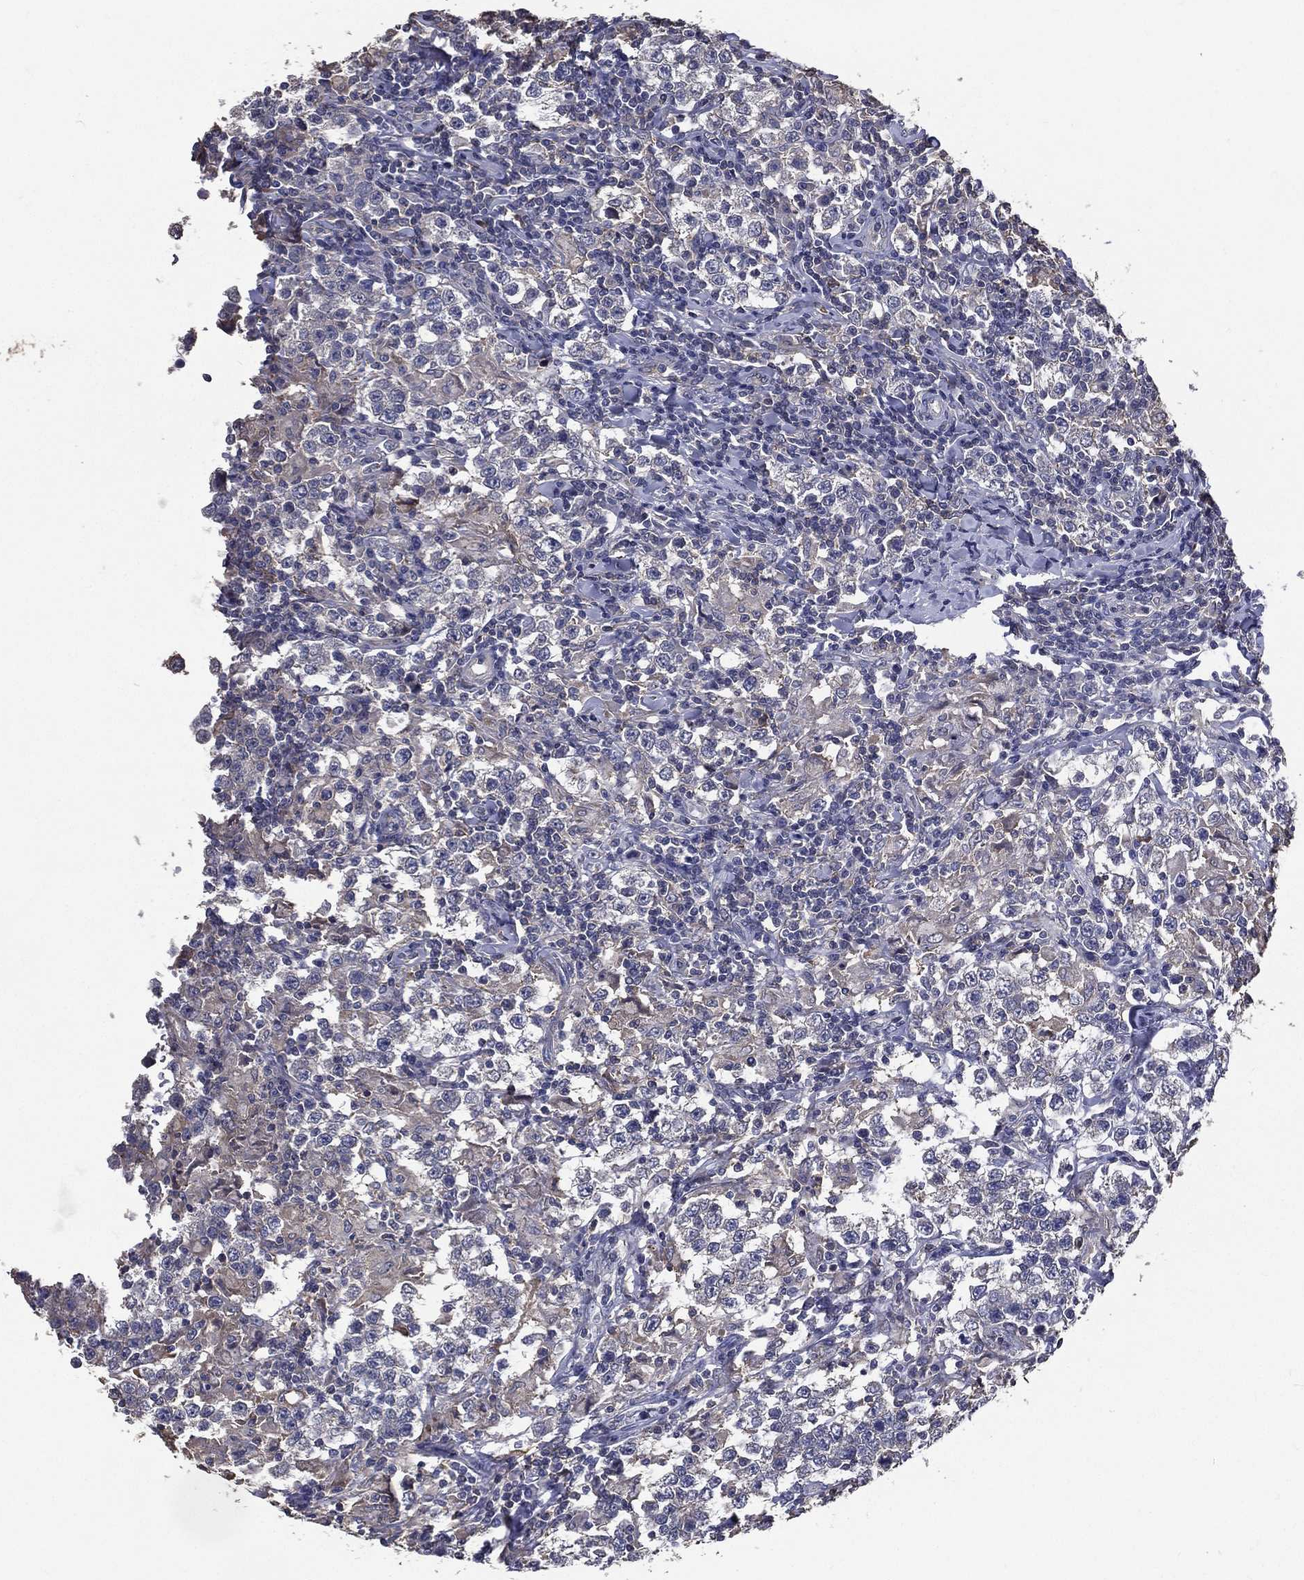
{"staining": {"intensity": "negative", "quantity": "none", "location": "none"}, "tissue": "testis cancer", "cell_type": "Tumor cells", "image_type": "cancer", "snomed": [{"axis": "morphology", "description": "Seminoma, NOS"}, {"axis": "morphology", "description": "Carcinoma, Embryonal, NOS"}, {"axis": "topography", "description": "Testis"}], "caption": "A high-resolution photomicrograph shows IHC staining of seminoma (testis), which reveals no significant positivity in tumor cells.", "gene": "SERPINB2", "patient": {"sex": "male", "age": 41}}